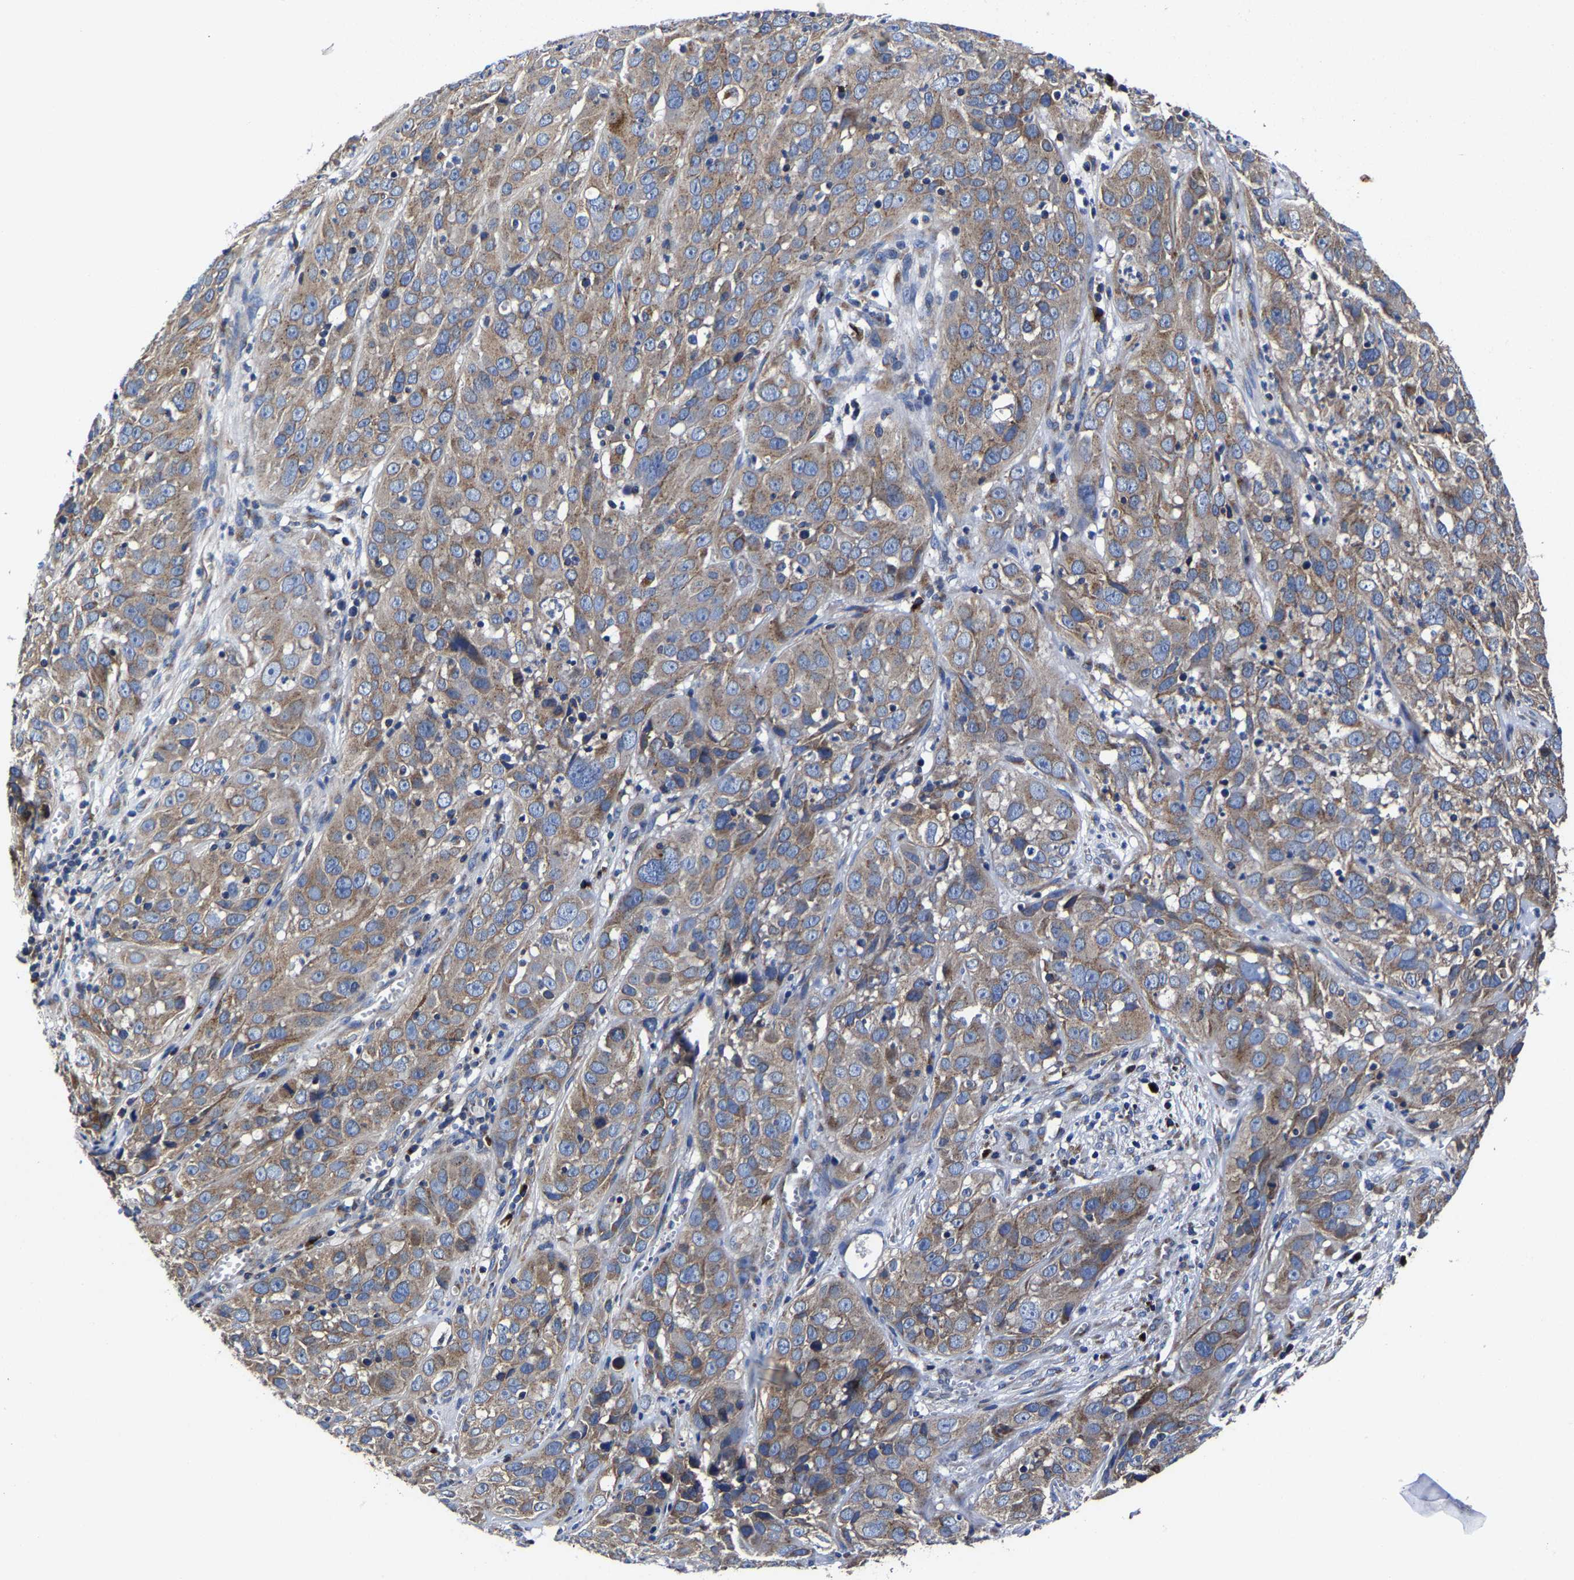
{"staining": {"intensity": "moderate", "quantity": ">75%", "location": "cytoplasmic/membranous"}, "tissue": "cervical cancer", "cell_type": "Tumor cells", "image_type": "cancer", "snomed": [{"axis": "morphology", "description": "Squamous cell carcinoma, NOS"}, {"axis": "topography", "description": "Cervix"}], "caption": "Cervical squamous cell carcinoma tissue demonstrates moderate cytoplasmic/membranous staining in about >75% of tumor cells, visualized by immunohistochemistry. The protein is stained brown, and the nuclei are stained in blue (DAB (3,3'-diaminobenzidine) IHC with brightfield microscopy, high magnification).", "gene": "EBAG9", "patient": {"sex": "female", "age": 32}}